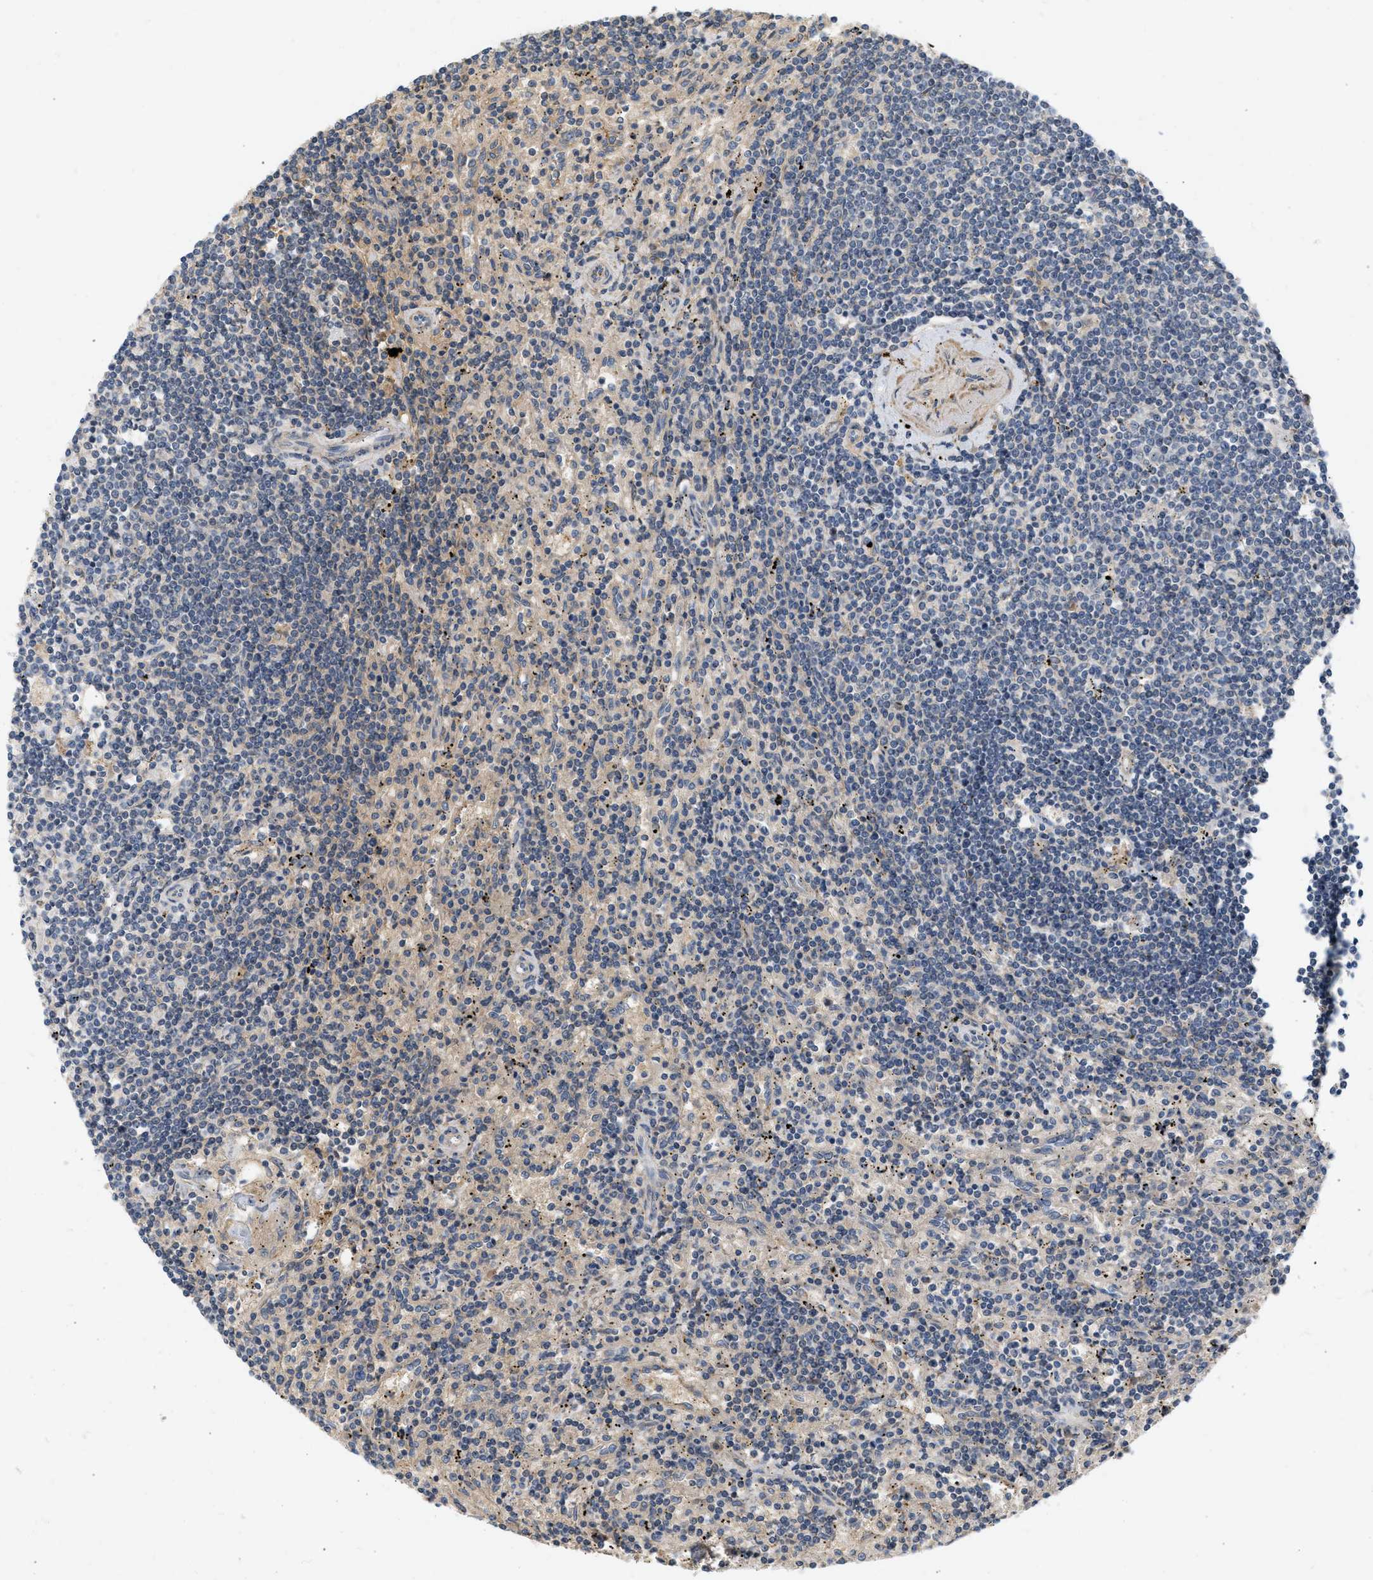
{"staining": {"intensity": "negative", "quantity": "none", "location": "none"}, "tissue": "lymphoma", "cell_type": "Tumor cells", "image_type": "cancer", "snomed": [{"axis": "morphology", "description": "Malignant lymphoma, non-Hodgkin's type, Low grade"}, {"axis": "topography", "description": "Spleen"}], "caption": "Immunohistochemistry of low-grade malignant lymphoma, non-Hodgkin's type shows no positivity in tumor cells.", "gene": "F8", "patient": {"sex": "male", "age": 76}}